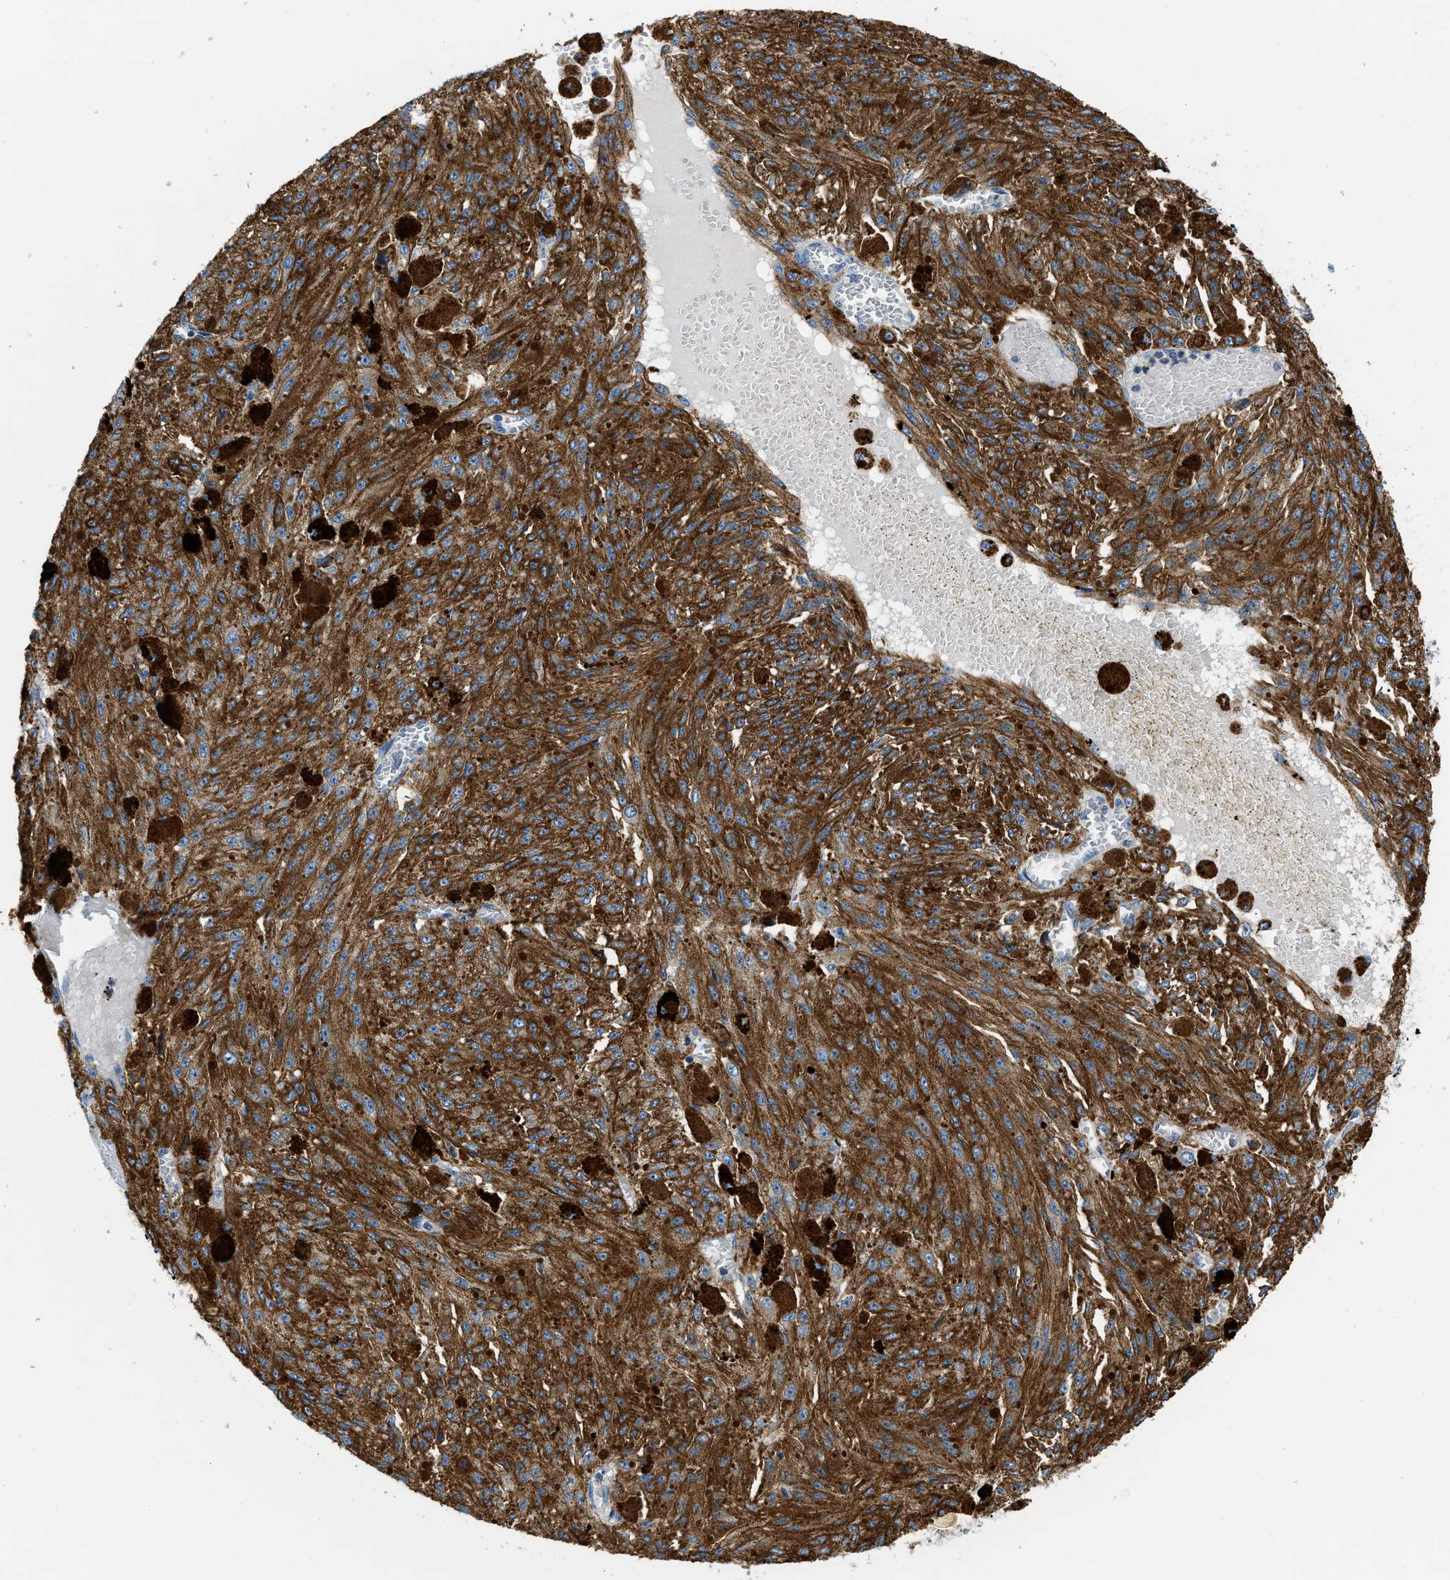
{"staining": {"intensity": "strong", "quantity": ">75%", "location": "cytoplasmic/membranous"}, "tissue": "melanoma", "cell_type": "Tumor cells", "image_type": "cancer", "snomed": [{"axis": "morphology", "description": "Malignant melanoma, NOS"}, {"axis": "topography", "description": "Other"}], "caption": "Immunohistochemistry of human malignant melanoma reveals high levels of strong cytoplasmic/membranous expression in about >75% of tumor cells.", "gene": "ORAI1", "patient": {"sex": "male", "age": 79}}